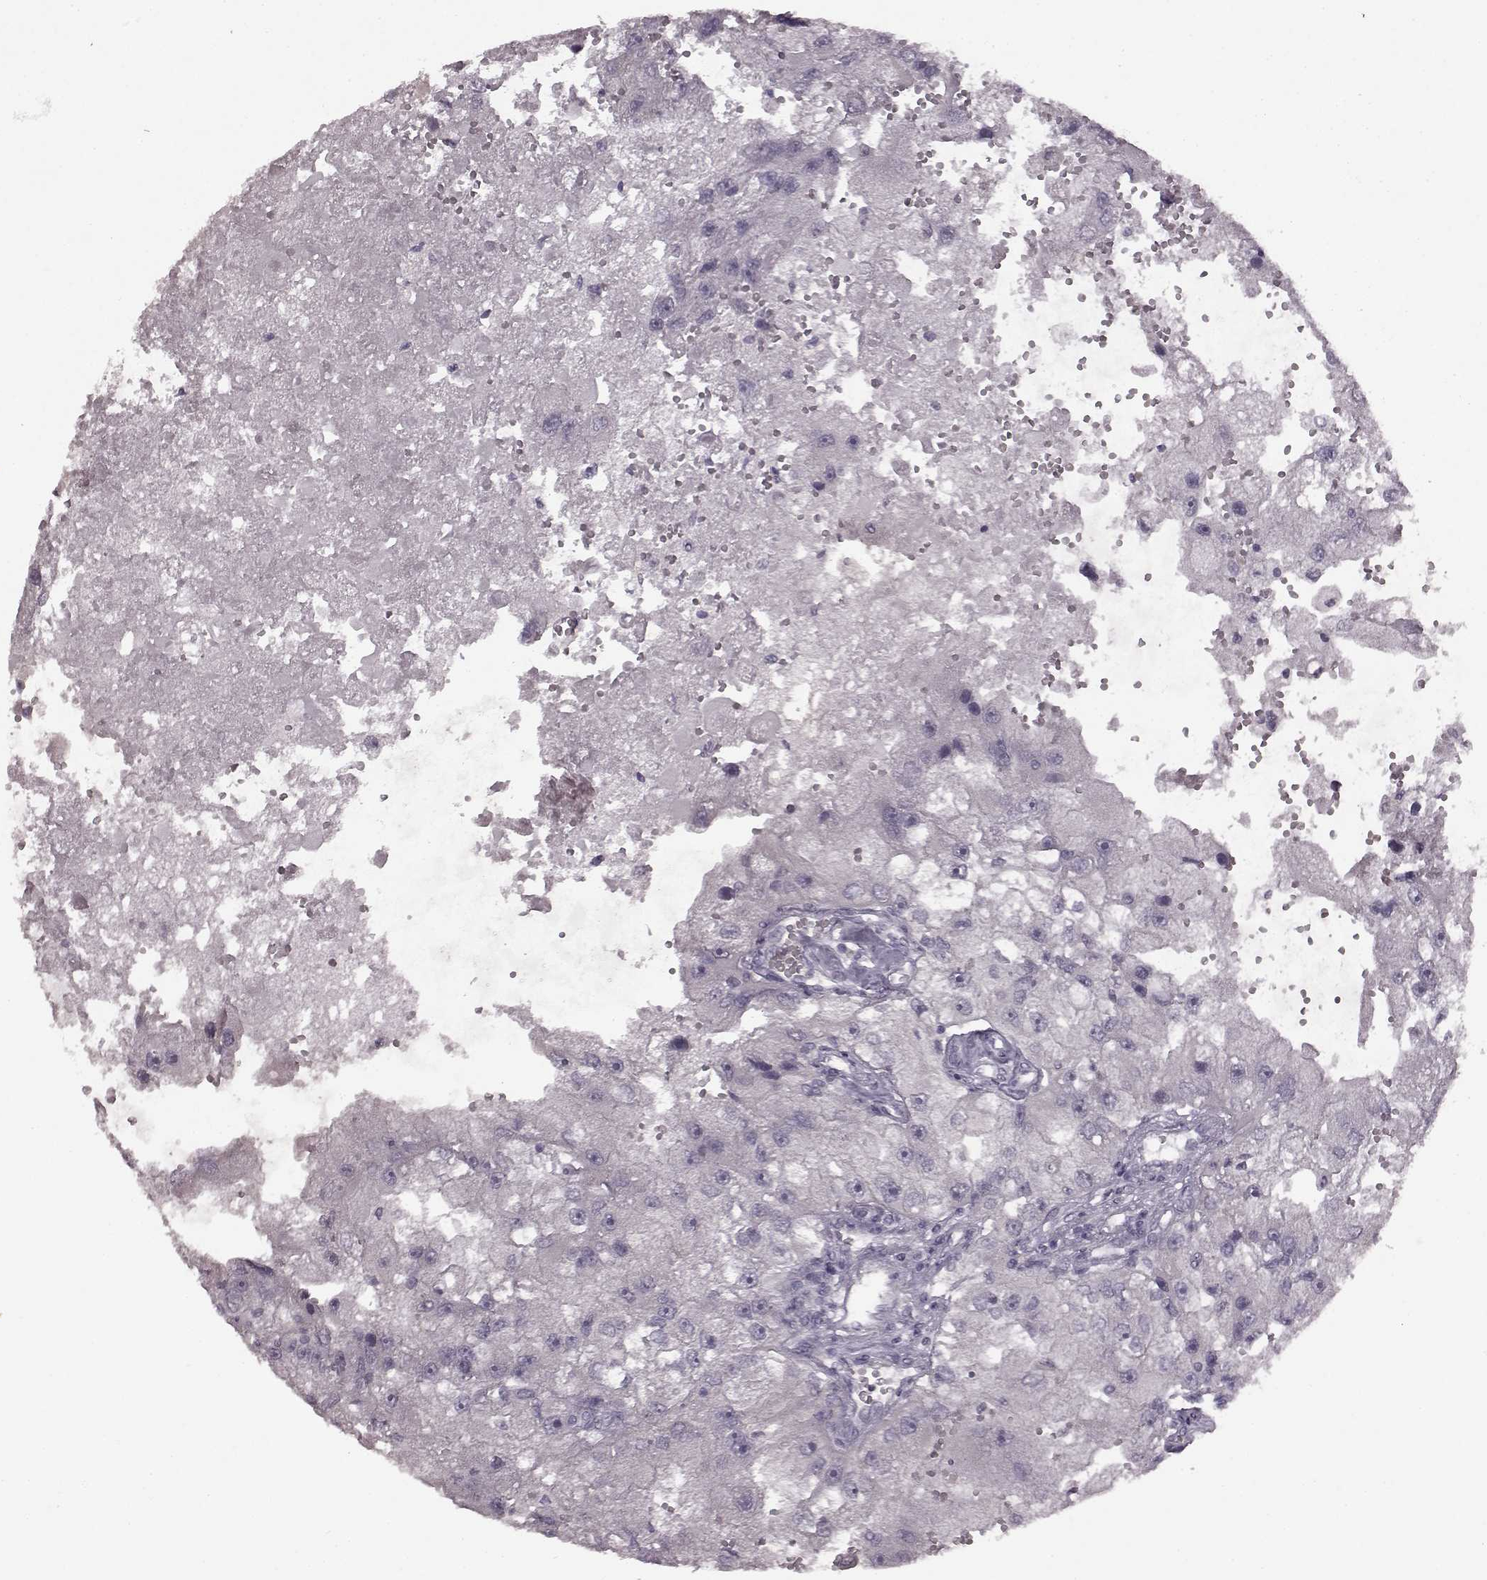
{"staining": {"intensity": "negative", "quantity": "none", "location": "none"}, "tissue": "renal cancer", "cell_type": "Tumor cells", "image_type": "cancer", "snomed": [{"axis": "morphology", "description": "Adenocarcinoma, NOS"}, {"axis": "topography", "description": "Kidney"}], "caption": "Micrograph shows no significant protein expression in tumor cells of renal adenocarcinoma.", "gene": "LHB", "patient": {"sex": "male", "age": 63}}